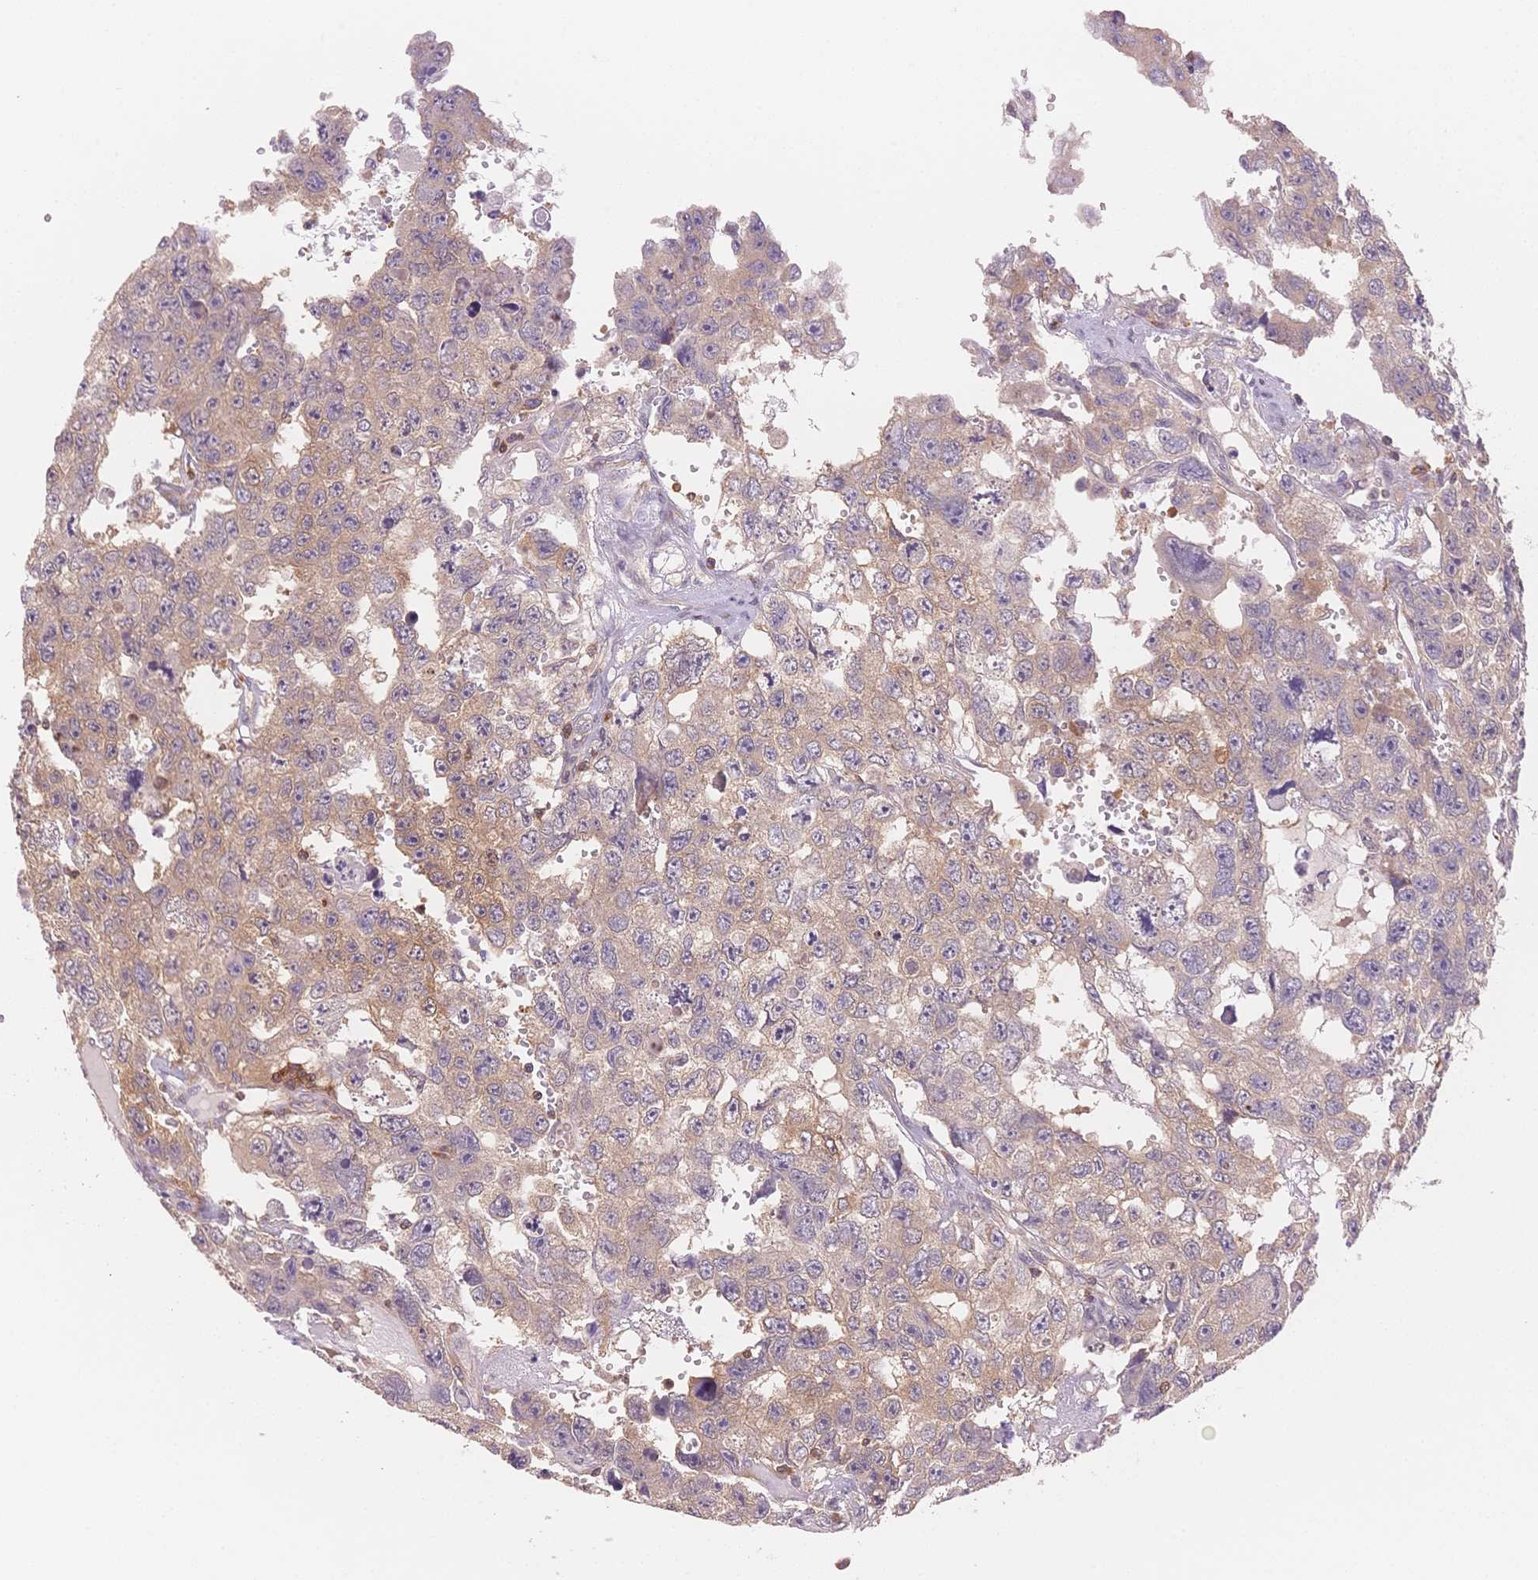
{"staining": {"intensity": "weak", "quantity": "25%-75%", "location": "cytoplasmic/membranous"}, "tissue": "testis cancer", "cell_type": "Tumor cells", "image_type": "cancer", "snomed": [{"axis": "morphology", "description": "Seminoma, NOS"}, {"axis": "topography", "description": "Testis"}], "caption": "A micrograph of seminoma (testis) stained for a protein exhibits weak cytoplasmic/membranous brown staining in tumor cells.", "gene": "STK39", "patient": {"sex": "male", "age": 26}}